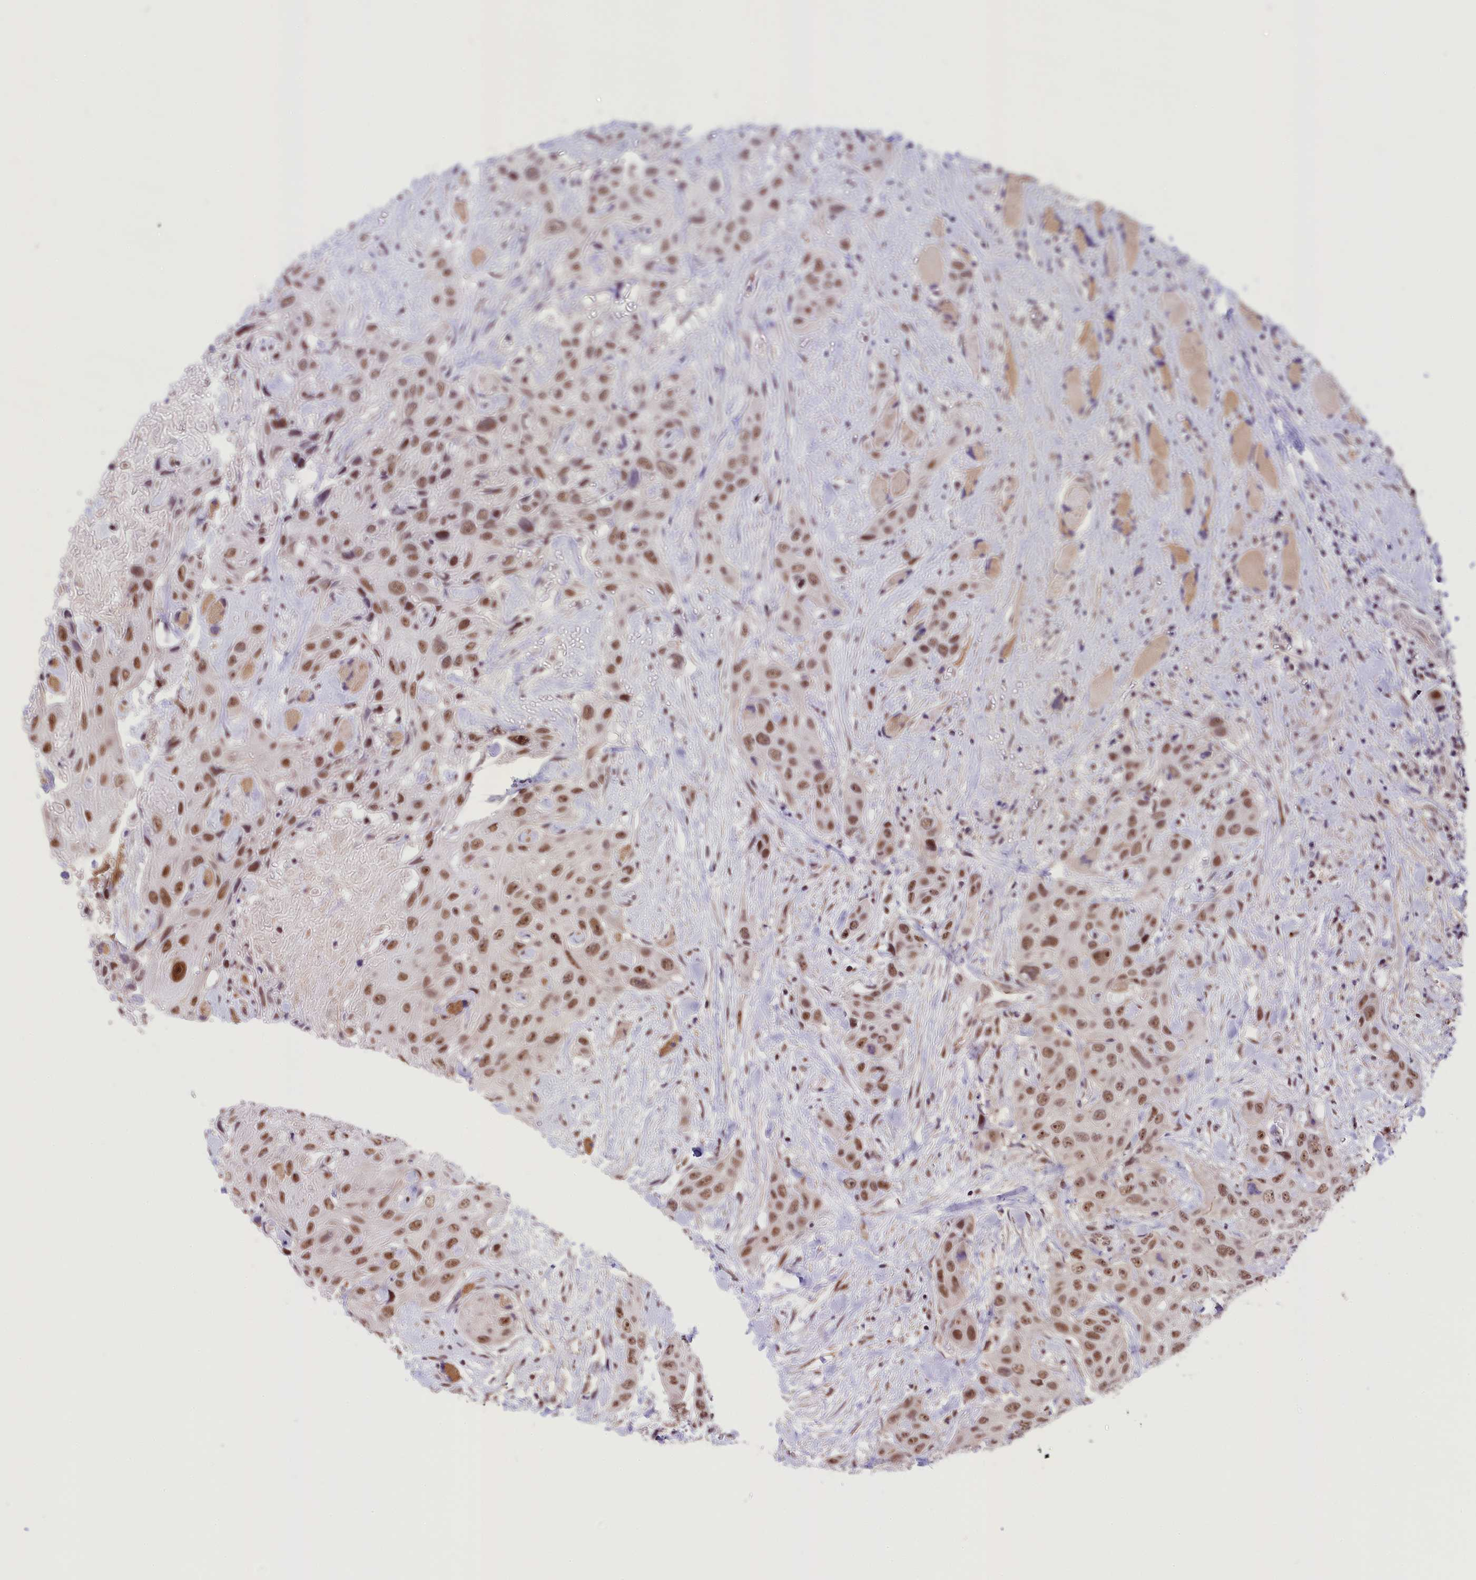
{"staining": {"intensity": "moderate", "quantity": ">75%", "location": "nuclear"}, "tissue": "head and neck cancer", "cell_type": "Tumor cells", "image_type": "cancer", "snomed": [{"axis": "morphology", "description": "Squamous cell carcinoma, NOS"}, {"axis": "topography", "description": "Head-Neck"}], "caption": "This histopathology image demonstrates IHC staining of human squamous cell carcinoma (head and neck), with medium moderate nuclear expression in about >75% of tumor cells.", "gene": "MRPL54", "patient": {"sex": "male", "age": 81}}